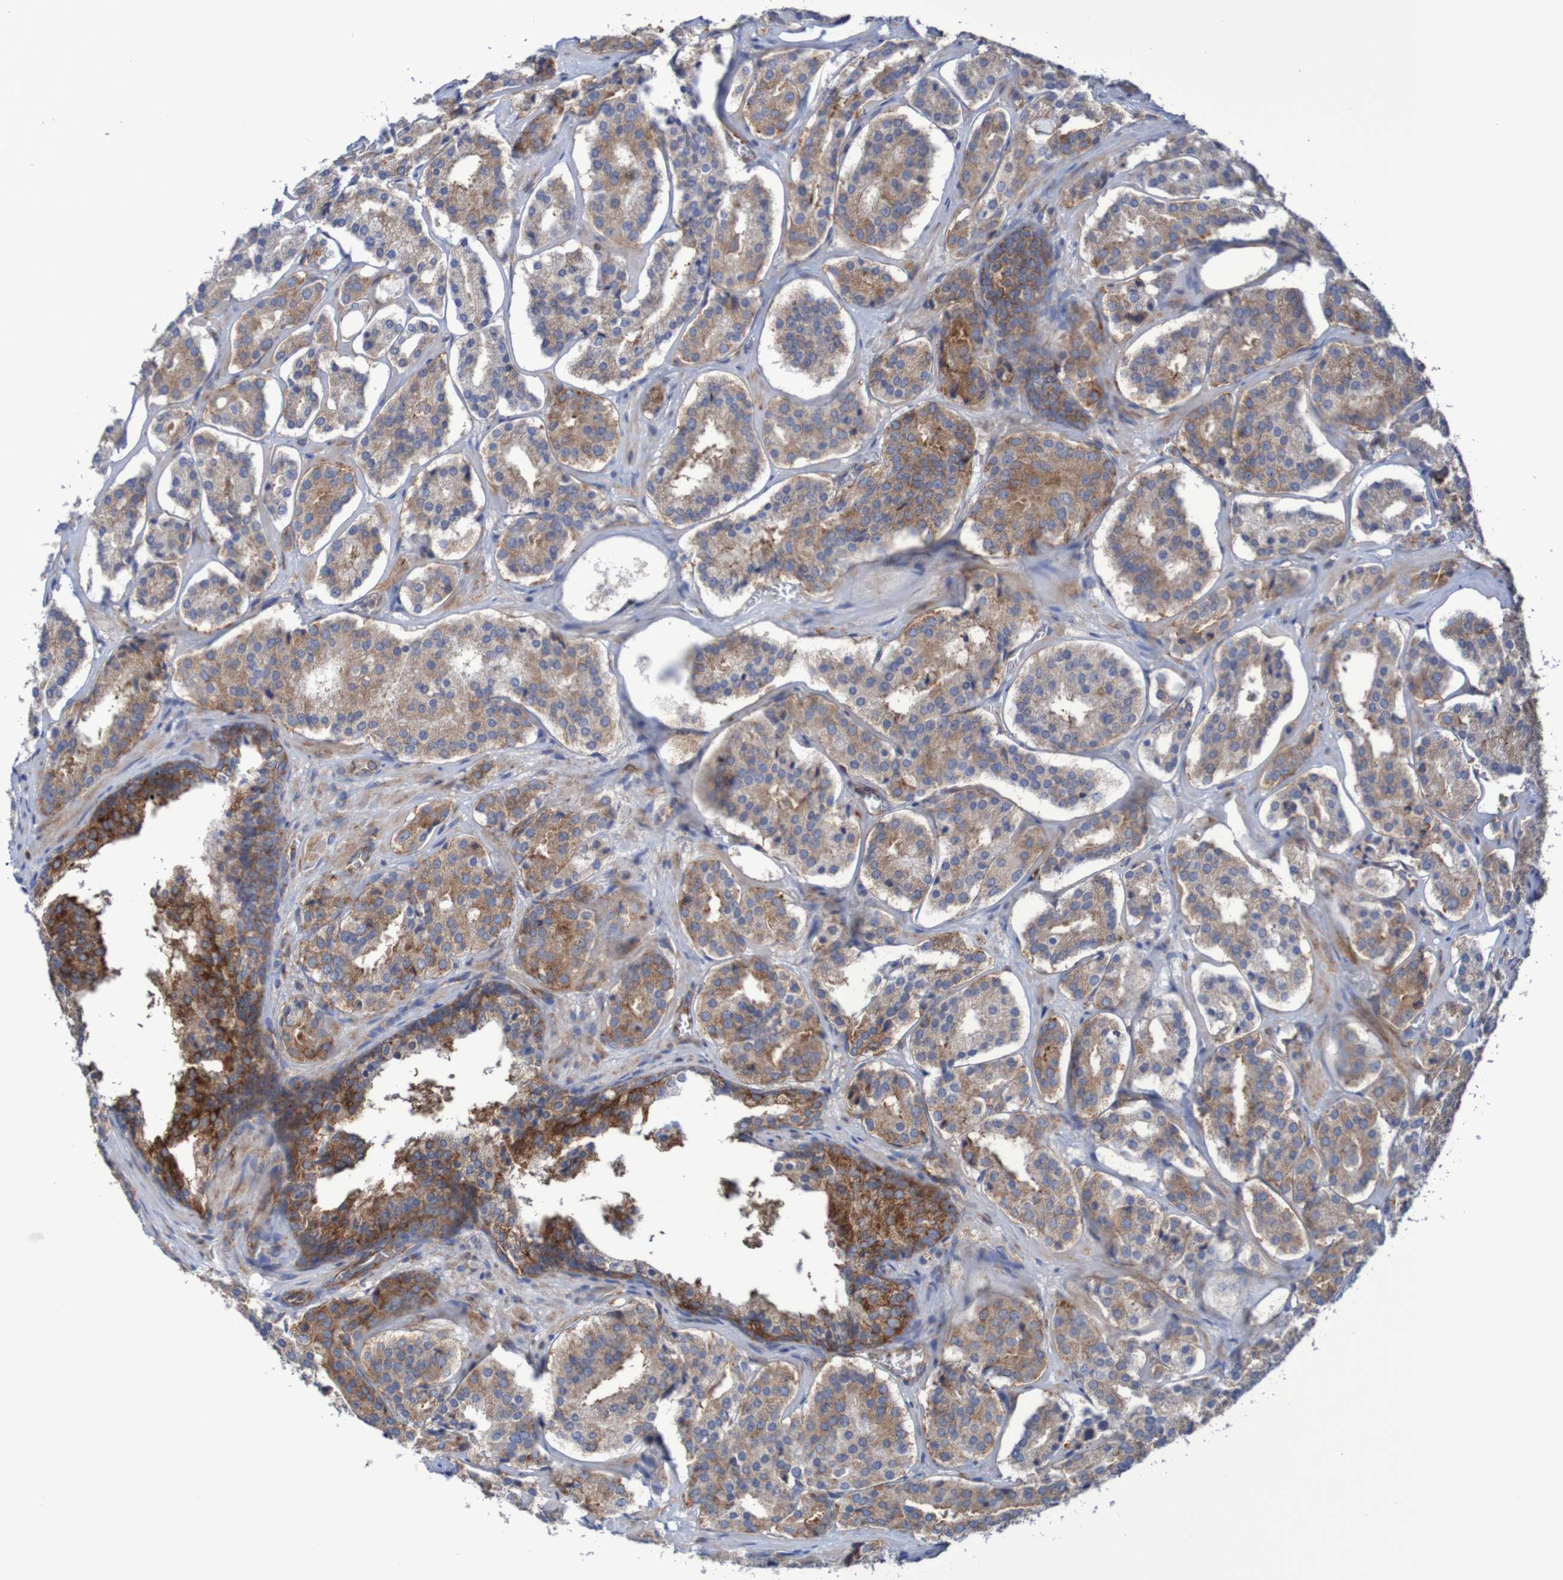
{"staining": {"intensity": "moderate", "quantity": ">75%", "location": "cytoplasmic/membranous"}, "tissue": "prostate cancer", "cell_type": "Tumor cells", "image_type": "cancer", "snomed": [{"axis": "morphology", "description": "Adenocarcinoma, High grade"}, {"axis": "topography", "description": "Prostate"}], "caption": "Prostate cancer was stained to show a protein in brown. There is medium levels of moderate cytoplasmic/membranous positivity in approximately >75% of tumor cells.", "gene": "FXR2", "patient": {"sex": "male", "age": 60}}